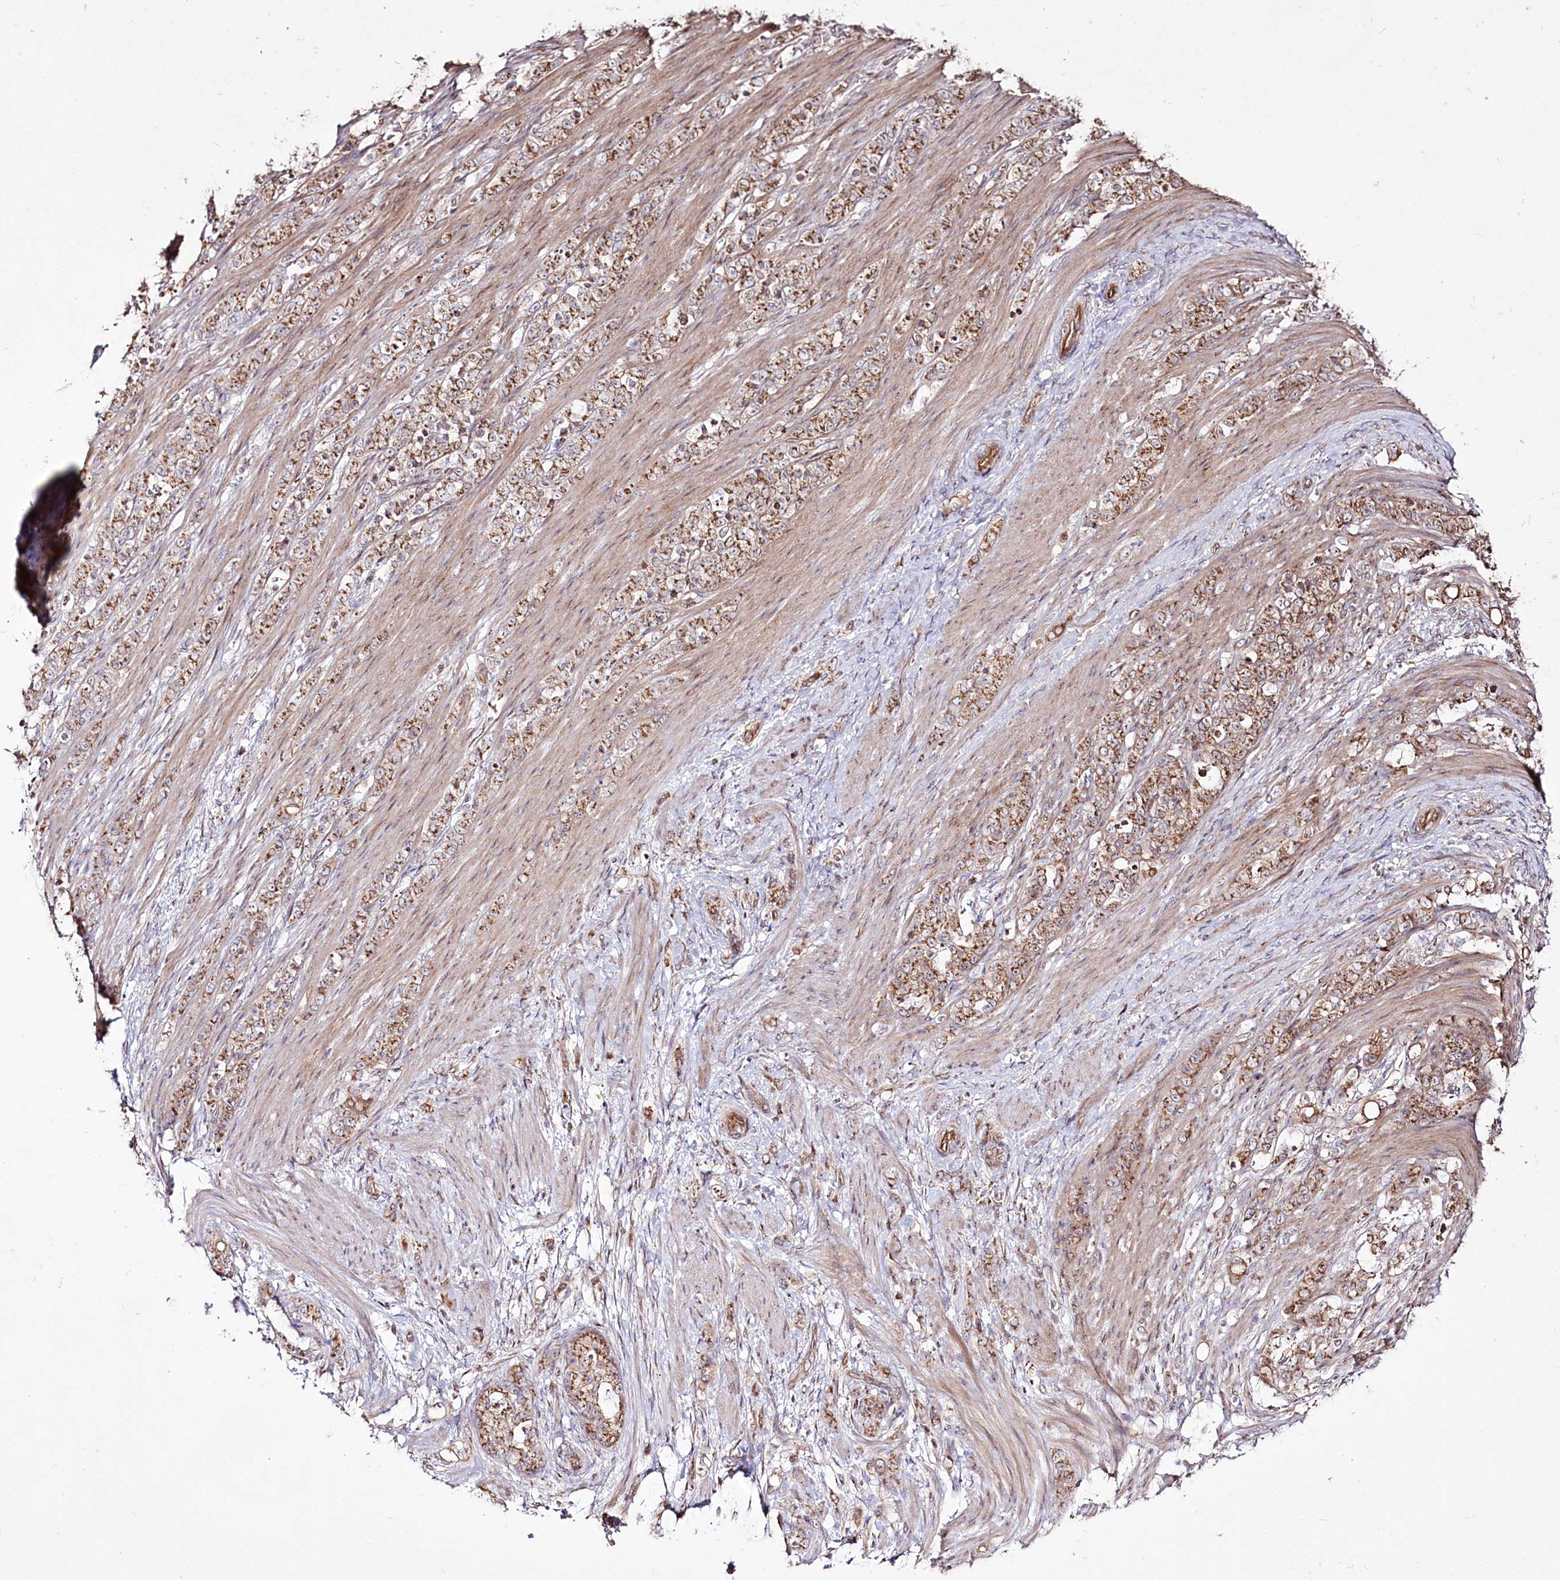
{"staining": {"intensity": "moderate", "quantity": ">75%", "location": "cytoplasmic/membranous"}, "tissue": "stomach cancer", "cell_type": "Tumor cells", "image_type": "cancer", "snomed": [{"axis": "morphology", "description": "Adenocarcinoma, NOS"}, {"axis": "topography", "description": "Stomach"}], "caption": "Immunohistochemistry of stomach adenocarcinoma exhibits medium levels of moderate cytoplasmic/membranous staining in approximately >75% of tumor cells.", "gene": "REXO2", "patient": {"sex": "female", "age": 79}}